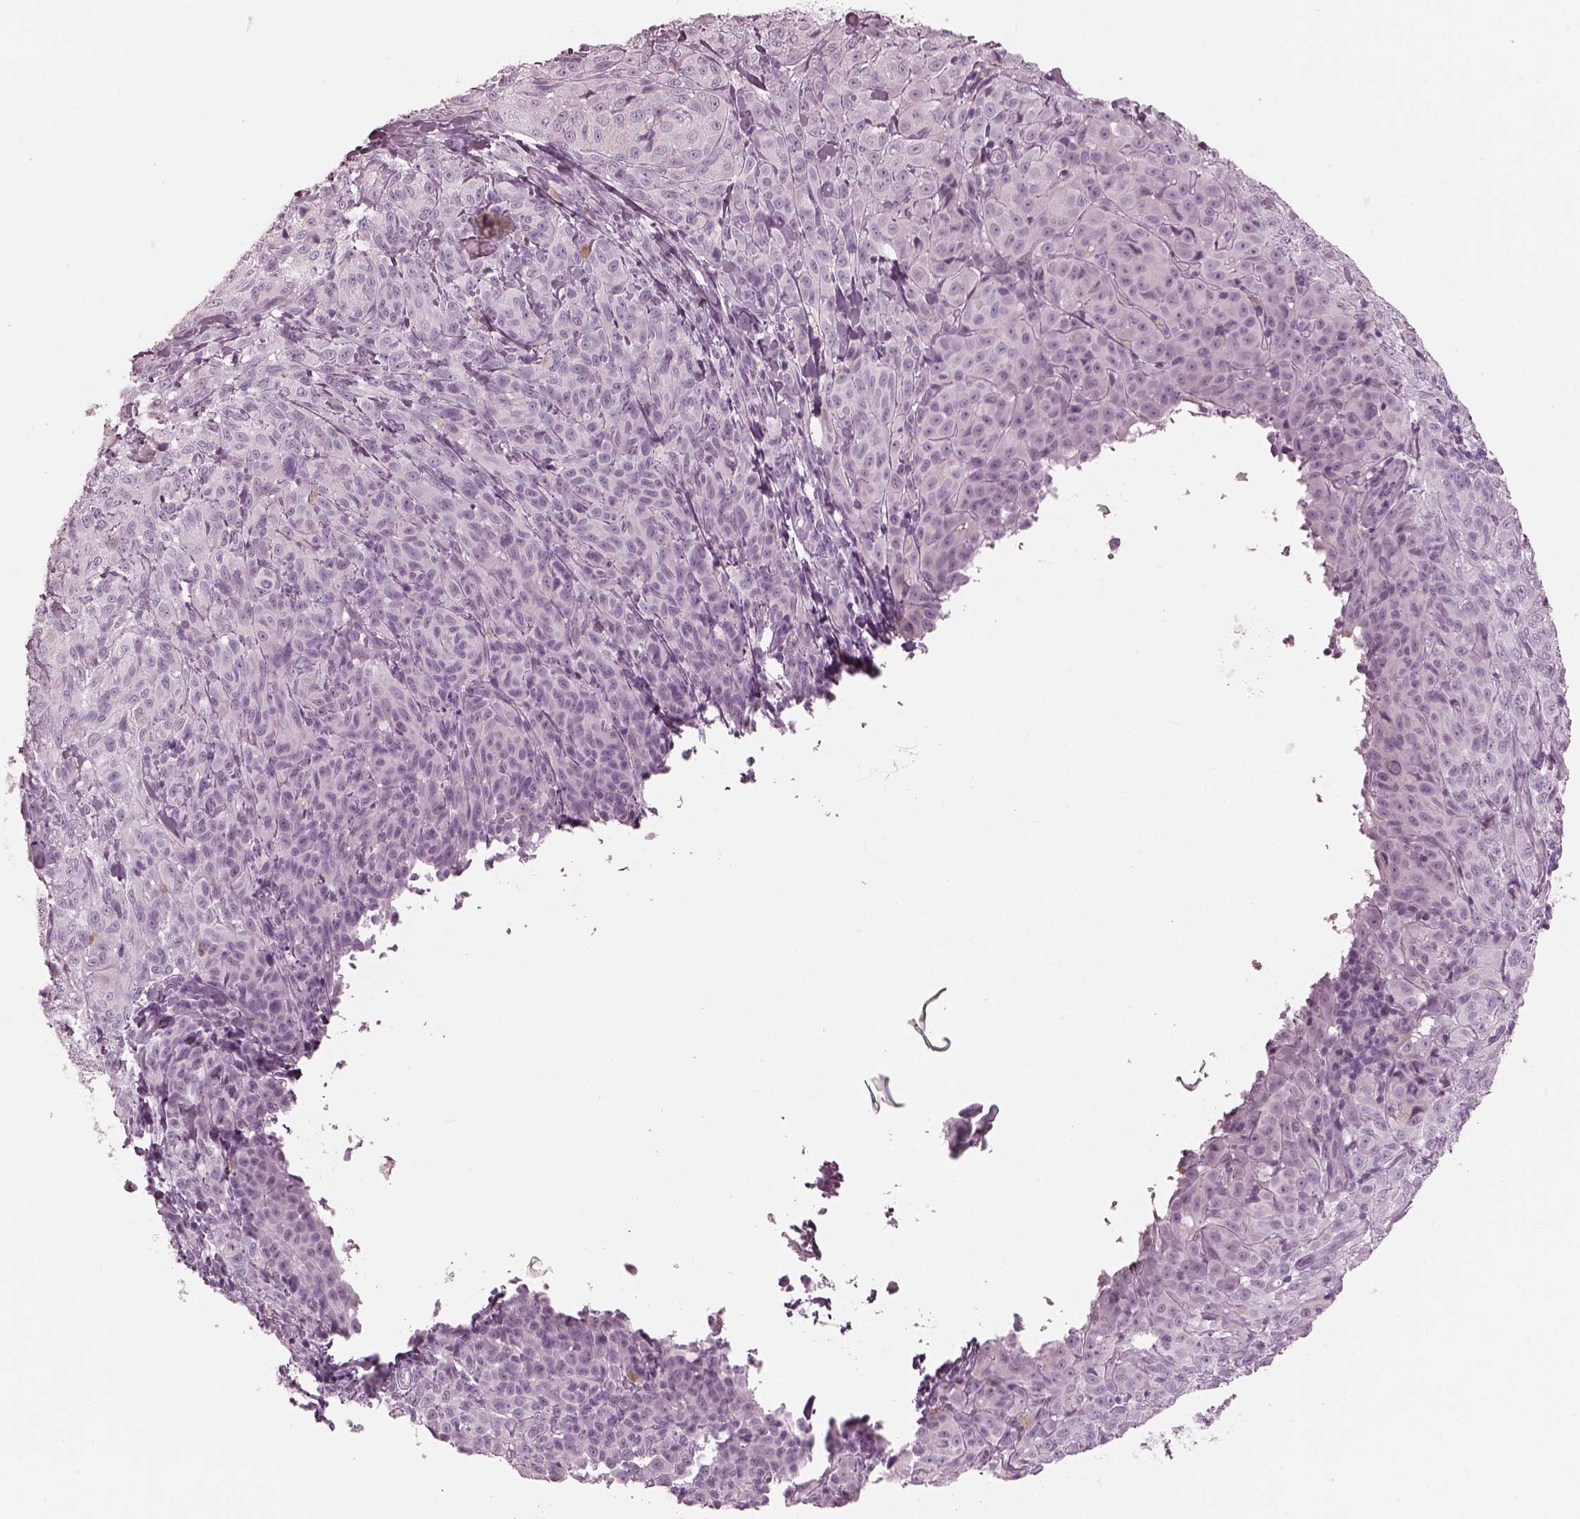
{"staining": {"intensity": "negative", "quantity": "none", "location": "none"}, "tissue": "melanoma", "cell_type": "Tumor cells", "image_type": "cancer", "snomed": [{"axis": "morphology", "description": "Malignant melanoma, NOS"}, {"axis": "topography", "description": "Skin"}], "caption": "IHC of human malignant melanoma reveals no positivity in tumor cells.", "gene": "FABP9", "patient": {"sex": "male", "age": 89}}